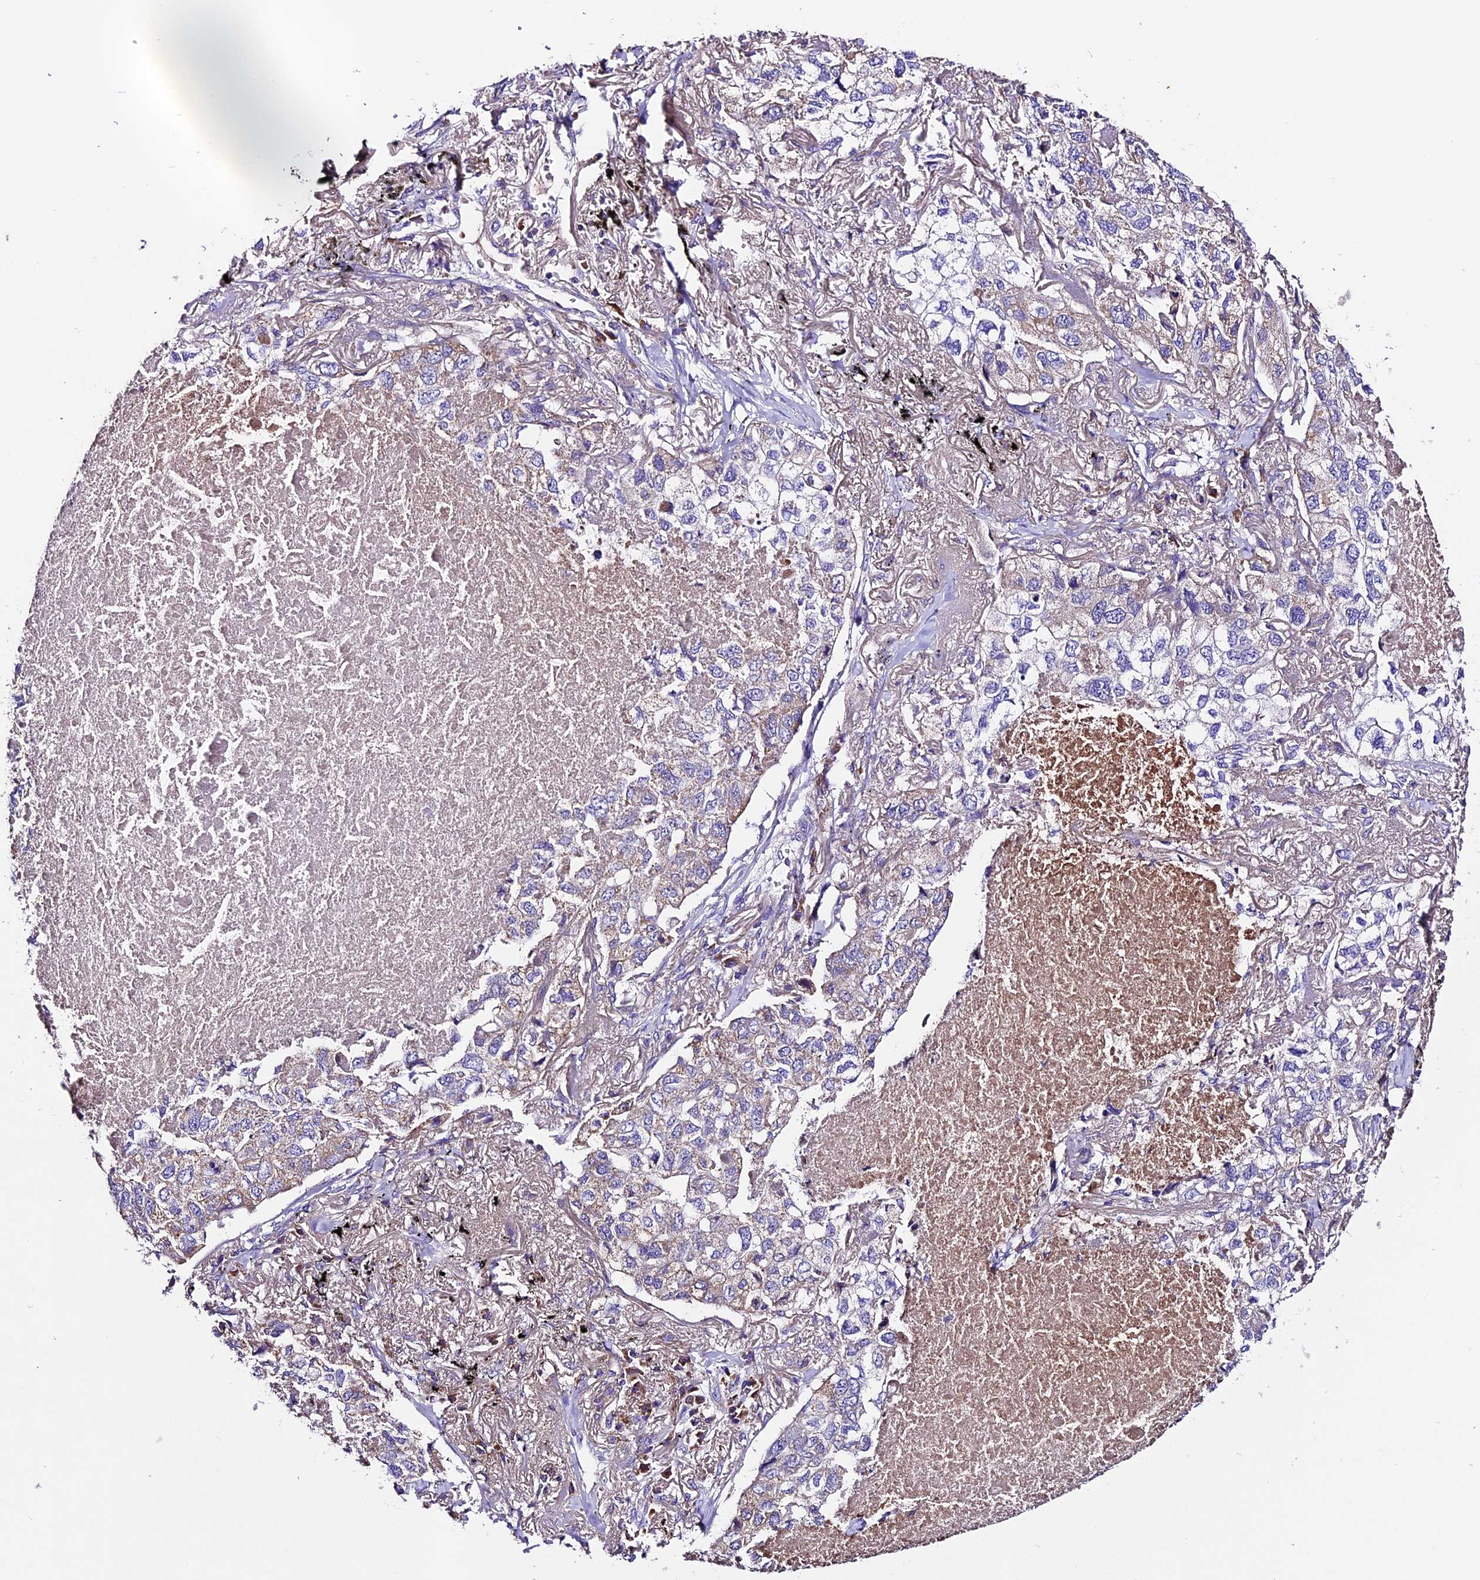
{"staining": {"intensity": "negative", "quantity": "none", "location": "none"}, "tissue": "lung cancer", "cell_type": "Tumor cells", "image_type": "cancer", "snomed": [{"axis": "morphology", "description": "Adenocarcinoma, NOS"}, {"axis": "topography", "description": "Lung"}], "caption": "Immunohistochemistry histopathology image of neoplastic tissue: human lung cancer stained with DAB exhibits no significant protein expression in tumor cells. (Immunohistochemistry, brightfield microscopy, high magnification).", "gene": "SIX5", "patient": {"sex": "male", "age": 65}}